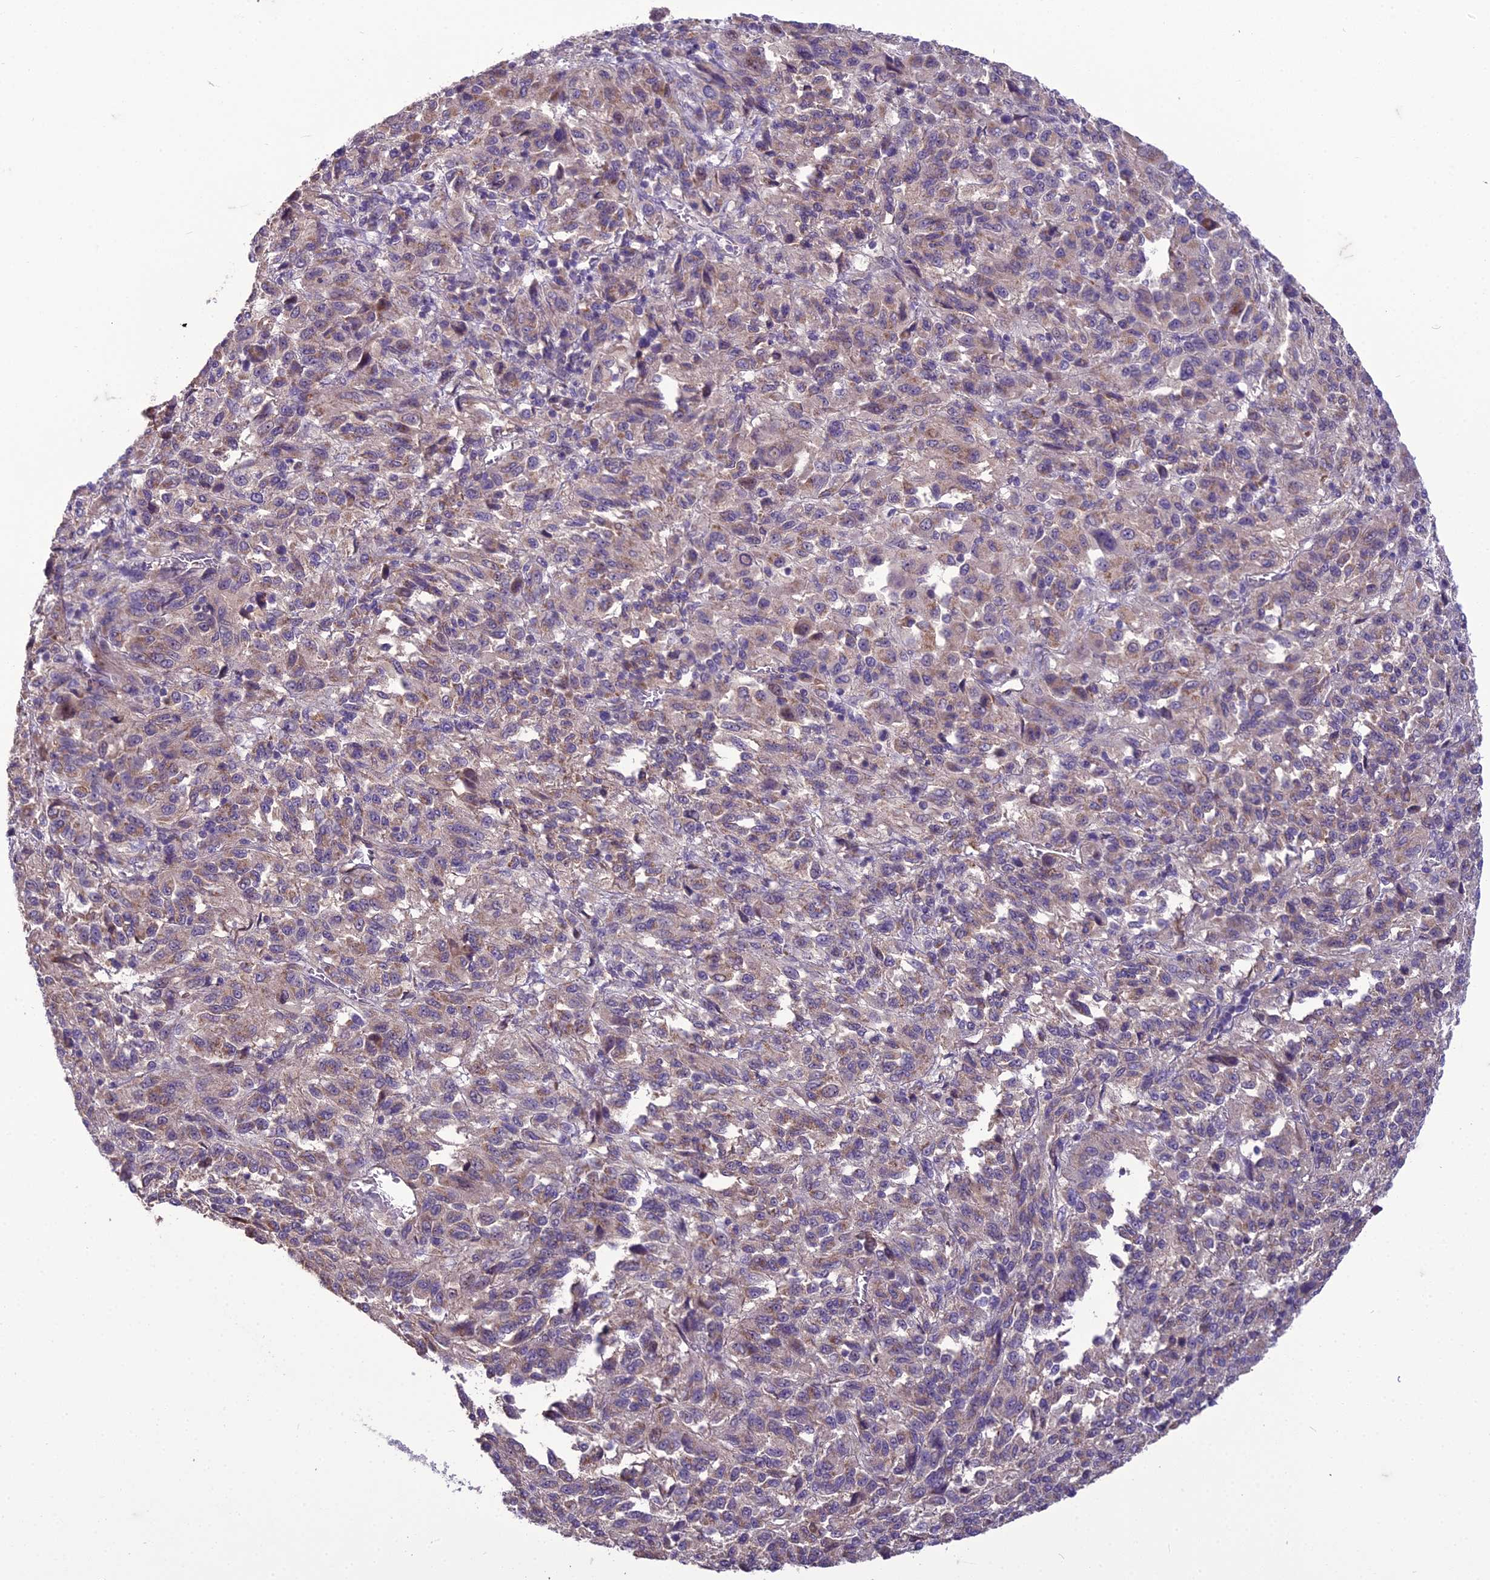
{"staining": {"intensity": "moderate", "quantity": "25%-75%", "location": "cytoplasmic/membranous"}, "tissue": "melanoma", "cell_type": "Tumor cells", "image_type": "cancer", "snomed": [{"axis": "morphology", "description": "Malignant melanoma, Metastatic site"}, {"axis": "topography", "description": "Lung"}], "caption": "Approximately 25%-75% of tumor cells in melanoma display moderate cytoplasmic/membranous protein staining as visualized by brown immunohistochemical staining.", "gene": "DUS2", "patient": {"sex": "male", "age": 64}}